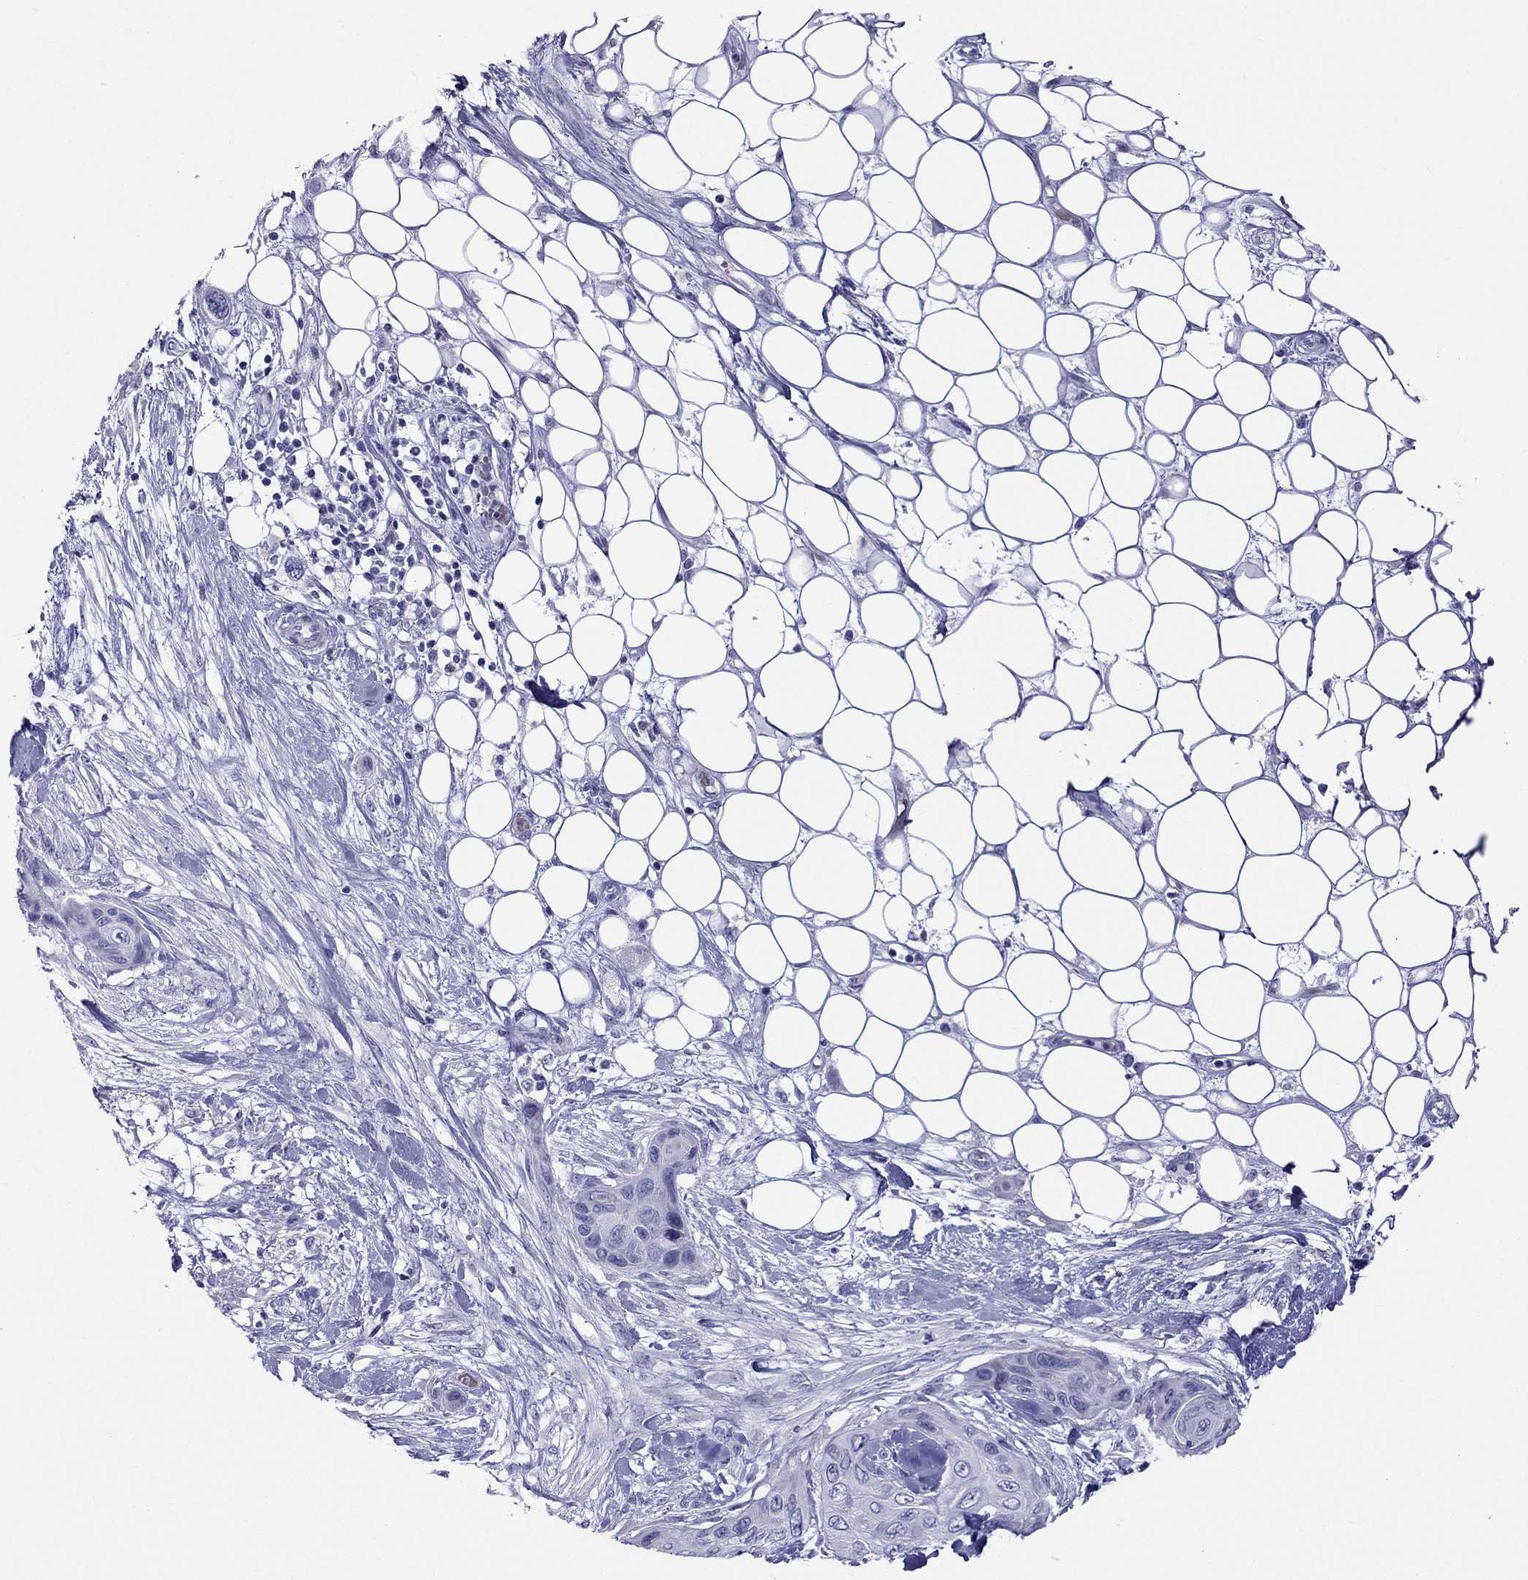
{"staining": {"intensity": "negative", "quantity": "none", "location": "none"}, "tissue": "skin cancer", "cell_type": "Tumor cells", "image_type": "cancer", "snomed": [{"axis": "morphology", "description": "Squamous cell carcinoma, NOS"}, {"axis": "topography", "description": "Skin"}], "caption": "This is an immunohistochemistry micrograph of skin cancer (squamous cell carcinoma). There is no staining in tumor cells.", "gene": "TDRD1", "patient": {"sex": "male", "age": 79}}